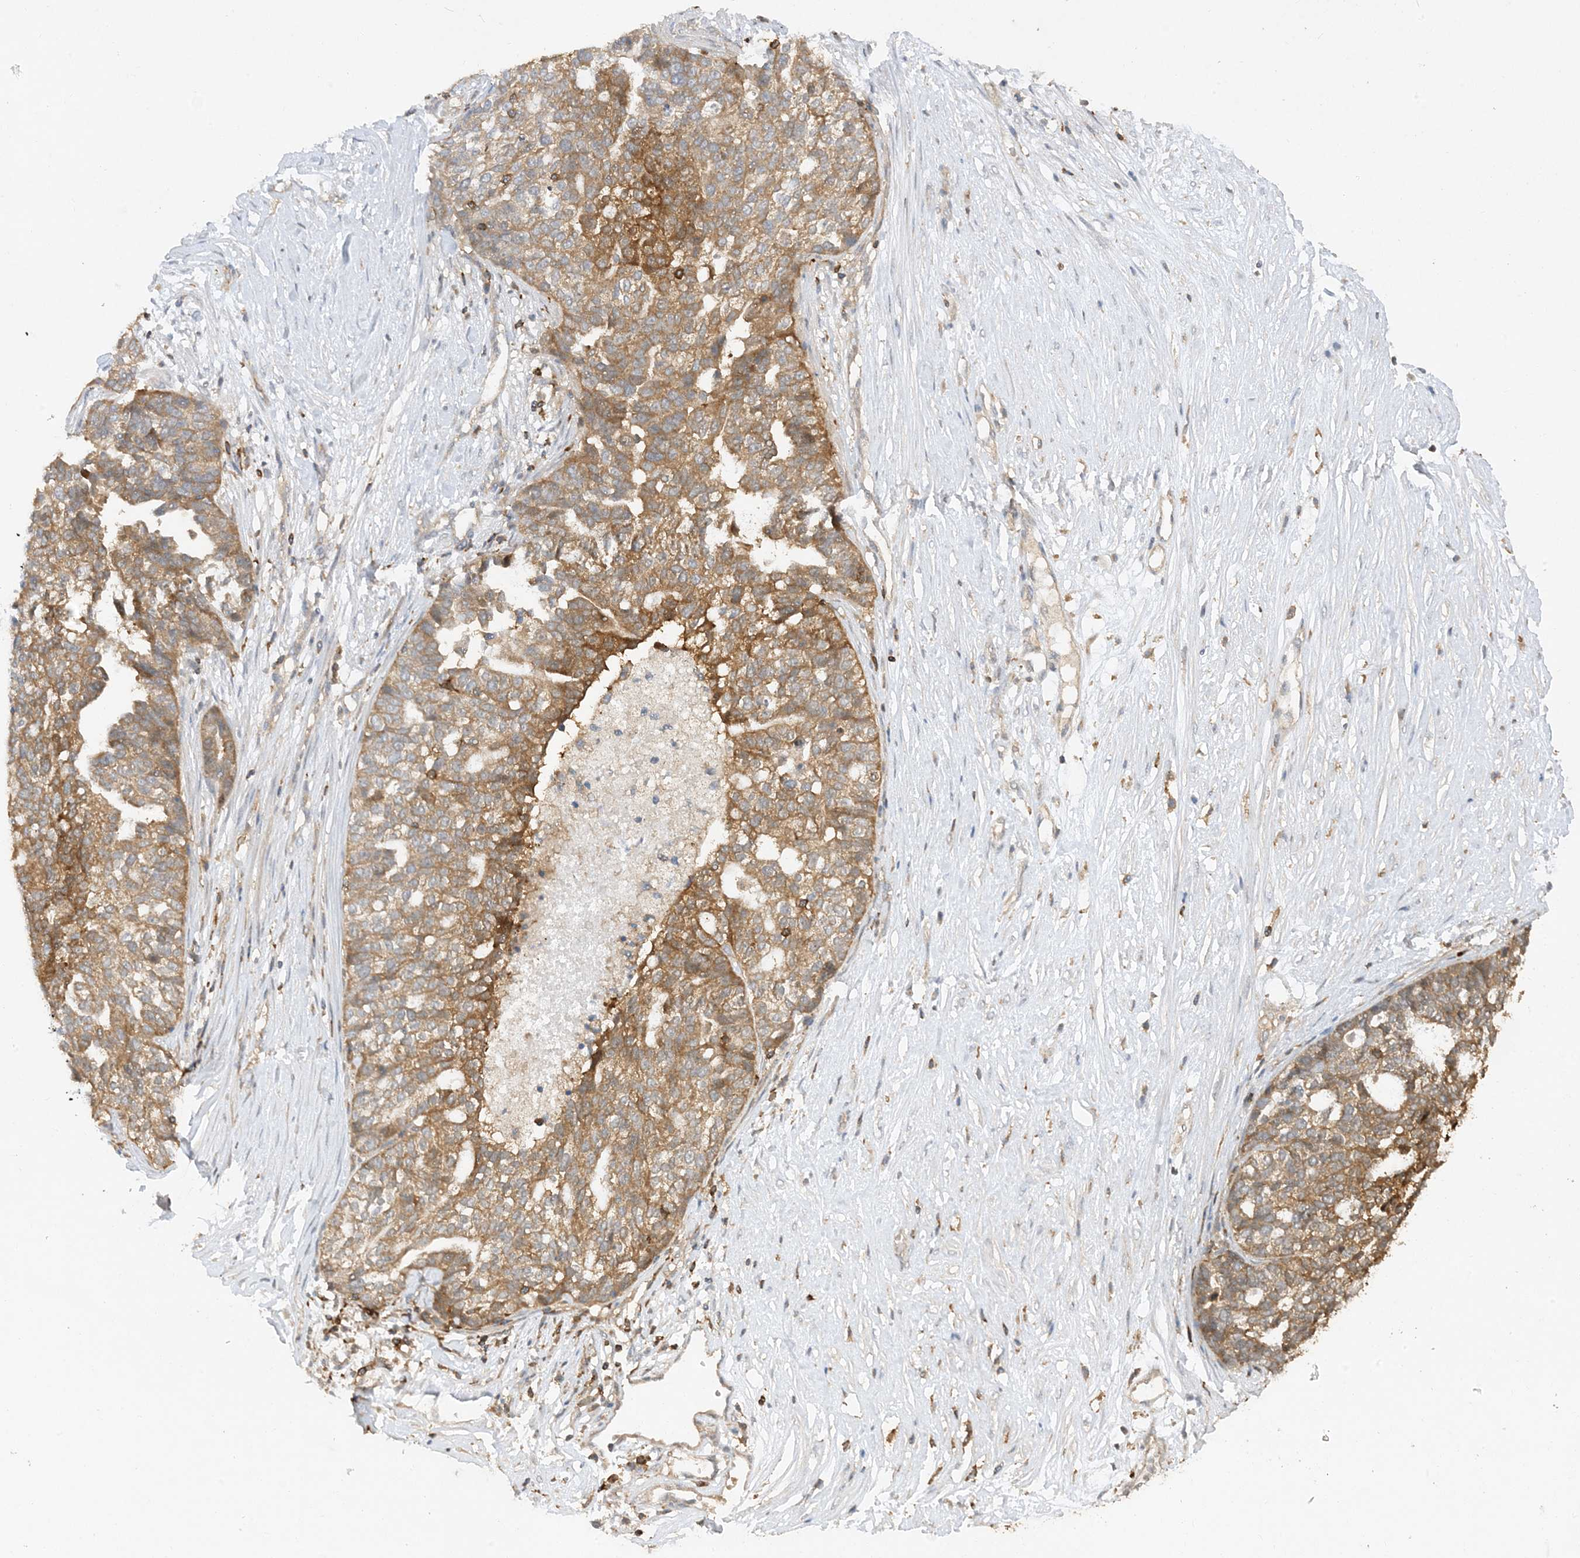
{"staining": {"intensity": "moderate", "quantity": ">75%", "location": "cytoplasmic/membranous"}, "tissue": "ovarian cancer", "cell_type": "Tumor cells", "image_type": "cancer", "snomed": [{"axis": "morphology", "description": "Cystadenocarcinoma, serous, NOS"}, {"axis": "topography", "description": "Ovary"}], "caption": "High-power microscopy captured an IHC micrograph of ovarian cancer (serous cystadenocarcinoma), revealing moderate cytoplasmic/membranous expression in about >75% of tumor cells.", "gene": "PHACTR2", "patient": {"sex": "female", "age": 59}}